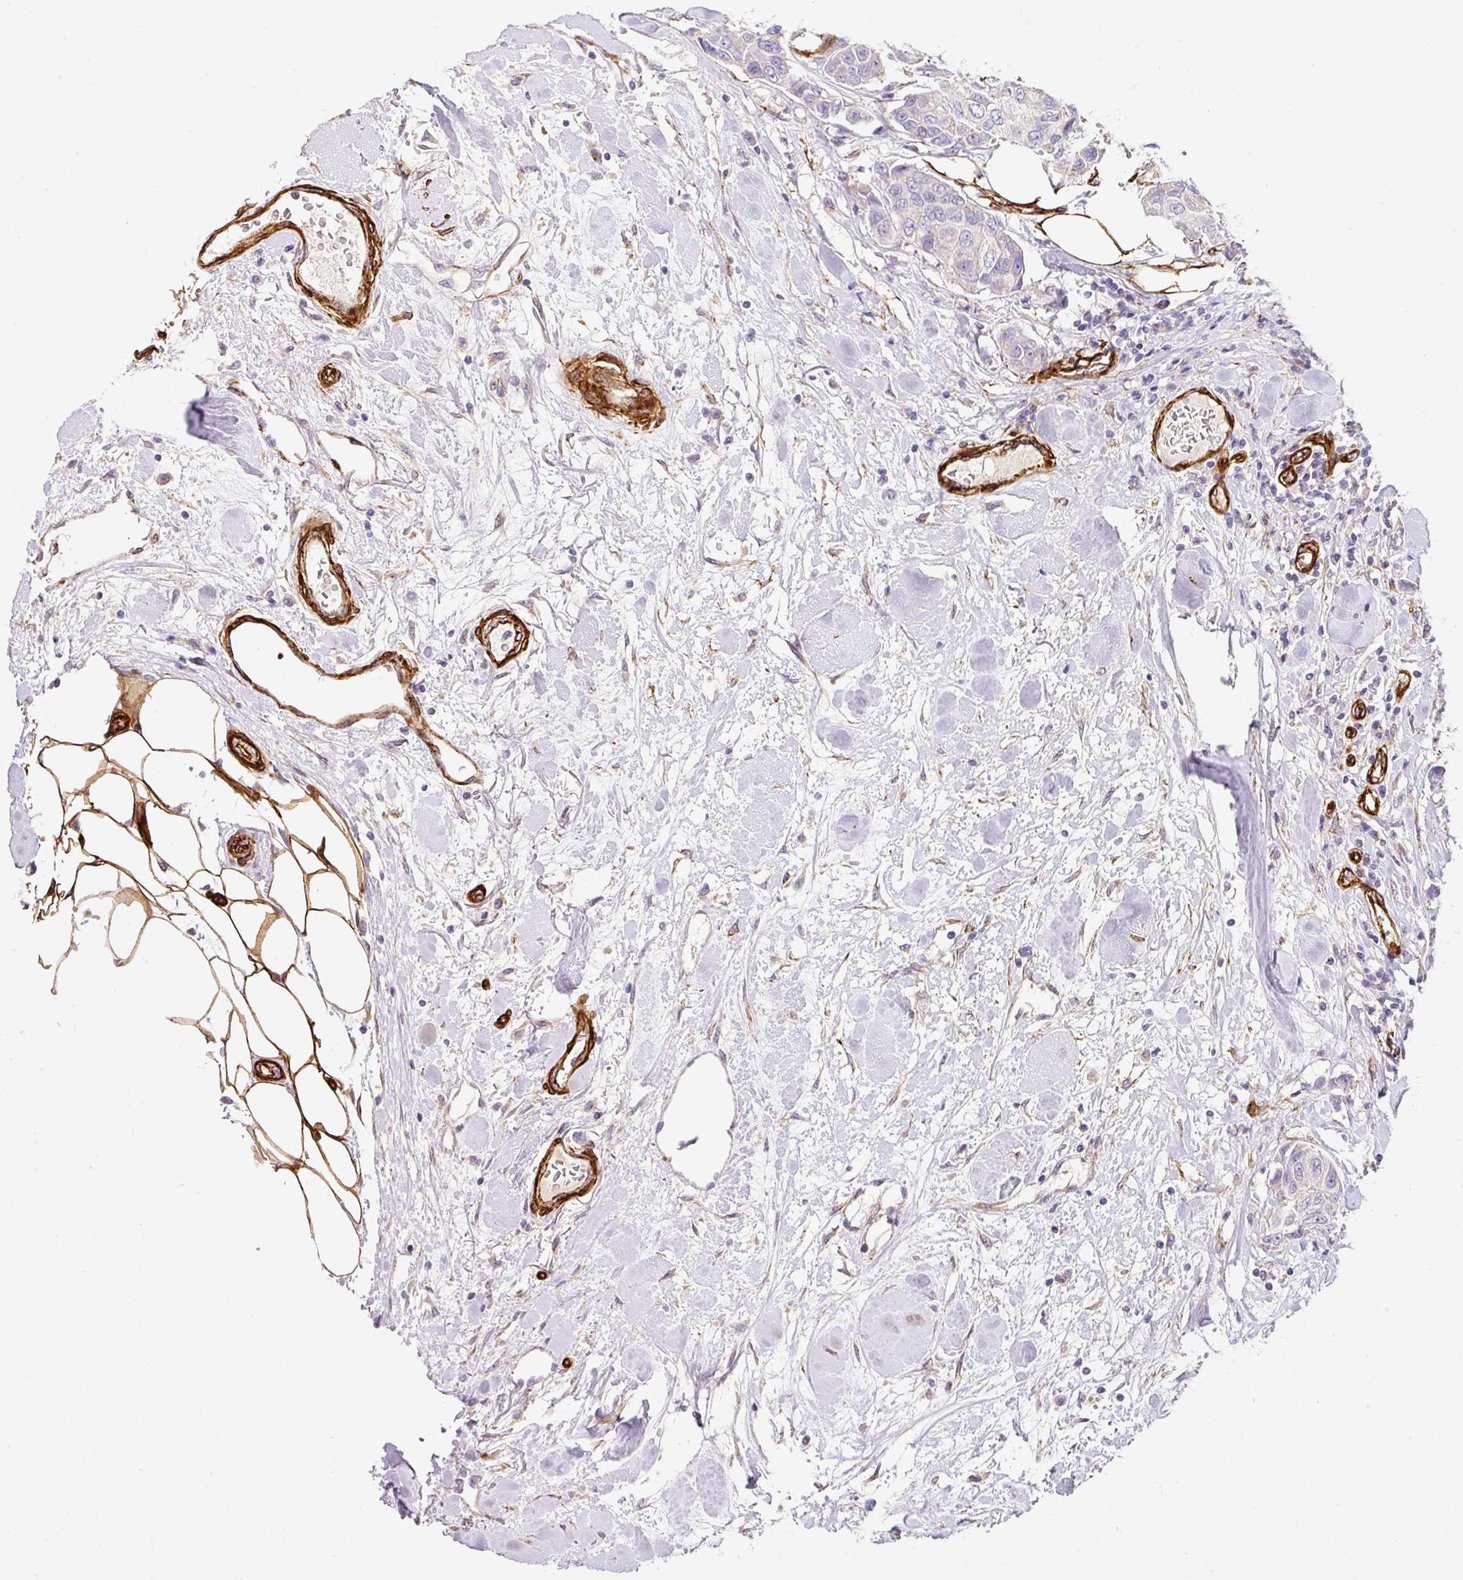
{"staining": {"intensity": "negative", "quantity": "none", "location": "none"}, "tissue": "breast cancer", "cell_type": "Tumor cells", "image_type": "cancer", "snomed": [{"axis": "morphology", "description": "Duct carcinoma"}, {"axis": "topography", "description": "Breast"}, {"axis": "topography", "description": "Lymph node"}], "caption": "IHC micrograph of neoplastic tissue: breast cancer (invasive ductal carcinoma) stained with DAB reveals no significant protein positivity in tumor cells.", "gene": "SLC25A17", "patient": {"sex": "female", "age": 80}}